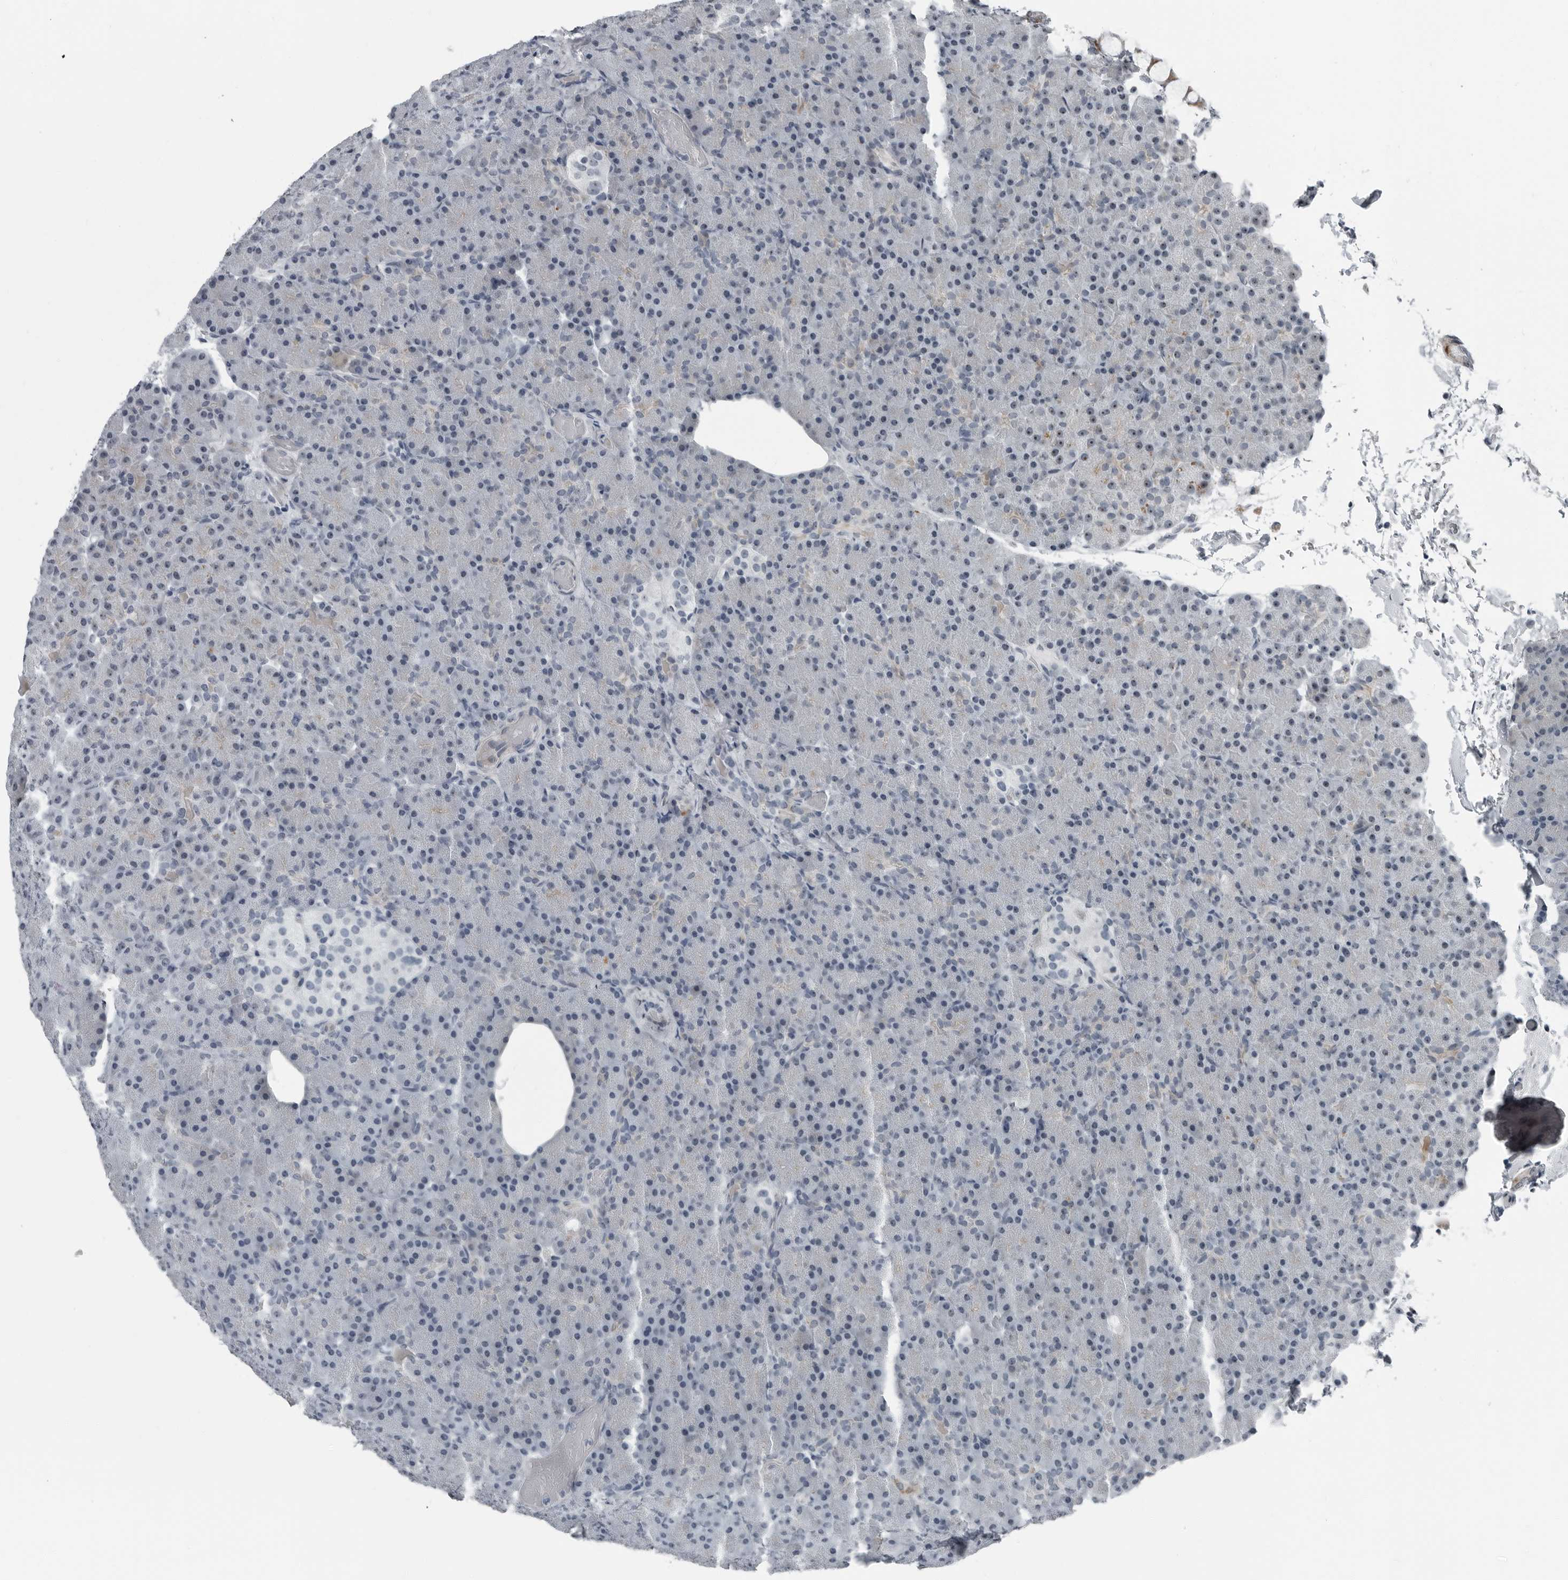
{"staining": {"intensity": "moderate", "quantity": "<25%", "location": "cytoplasmic/membranous,nuclear"}, "tissue": "pancreas", "cell_type": "Exocrine glandular cells", "image_type": "normal", "snomed": [{"axis": "morphology", "description": "Normal tissue, NOS"}, {"axis": "topography", "description": "Pancreas"}], "caption": "Exocrine glandular cells demonstrate low levels of moderate cytoplasmic/membranous,nuclear positivity in about <25% of cells in benign human pancreas. (Brightfield microscopy of DAB IHC at high magnification).", "gene": "PDCD11", "patient": {"sex": "female", "age": 43}}